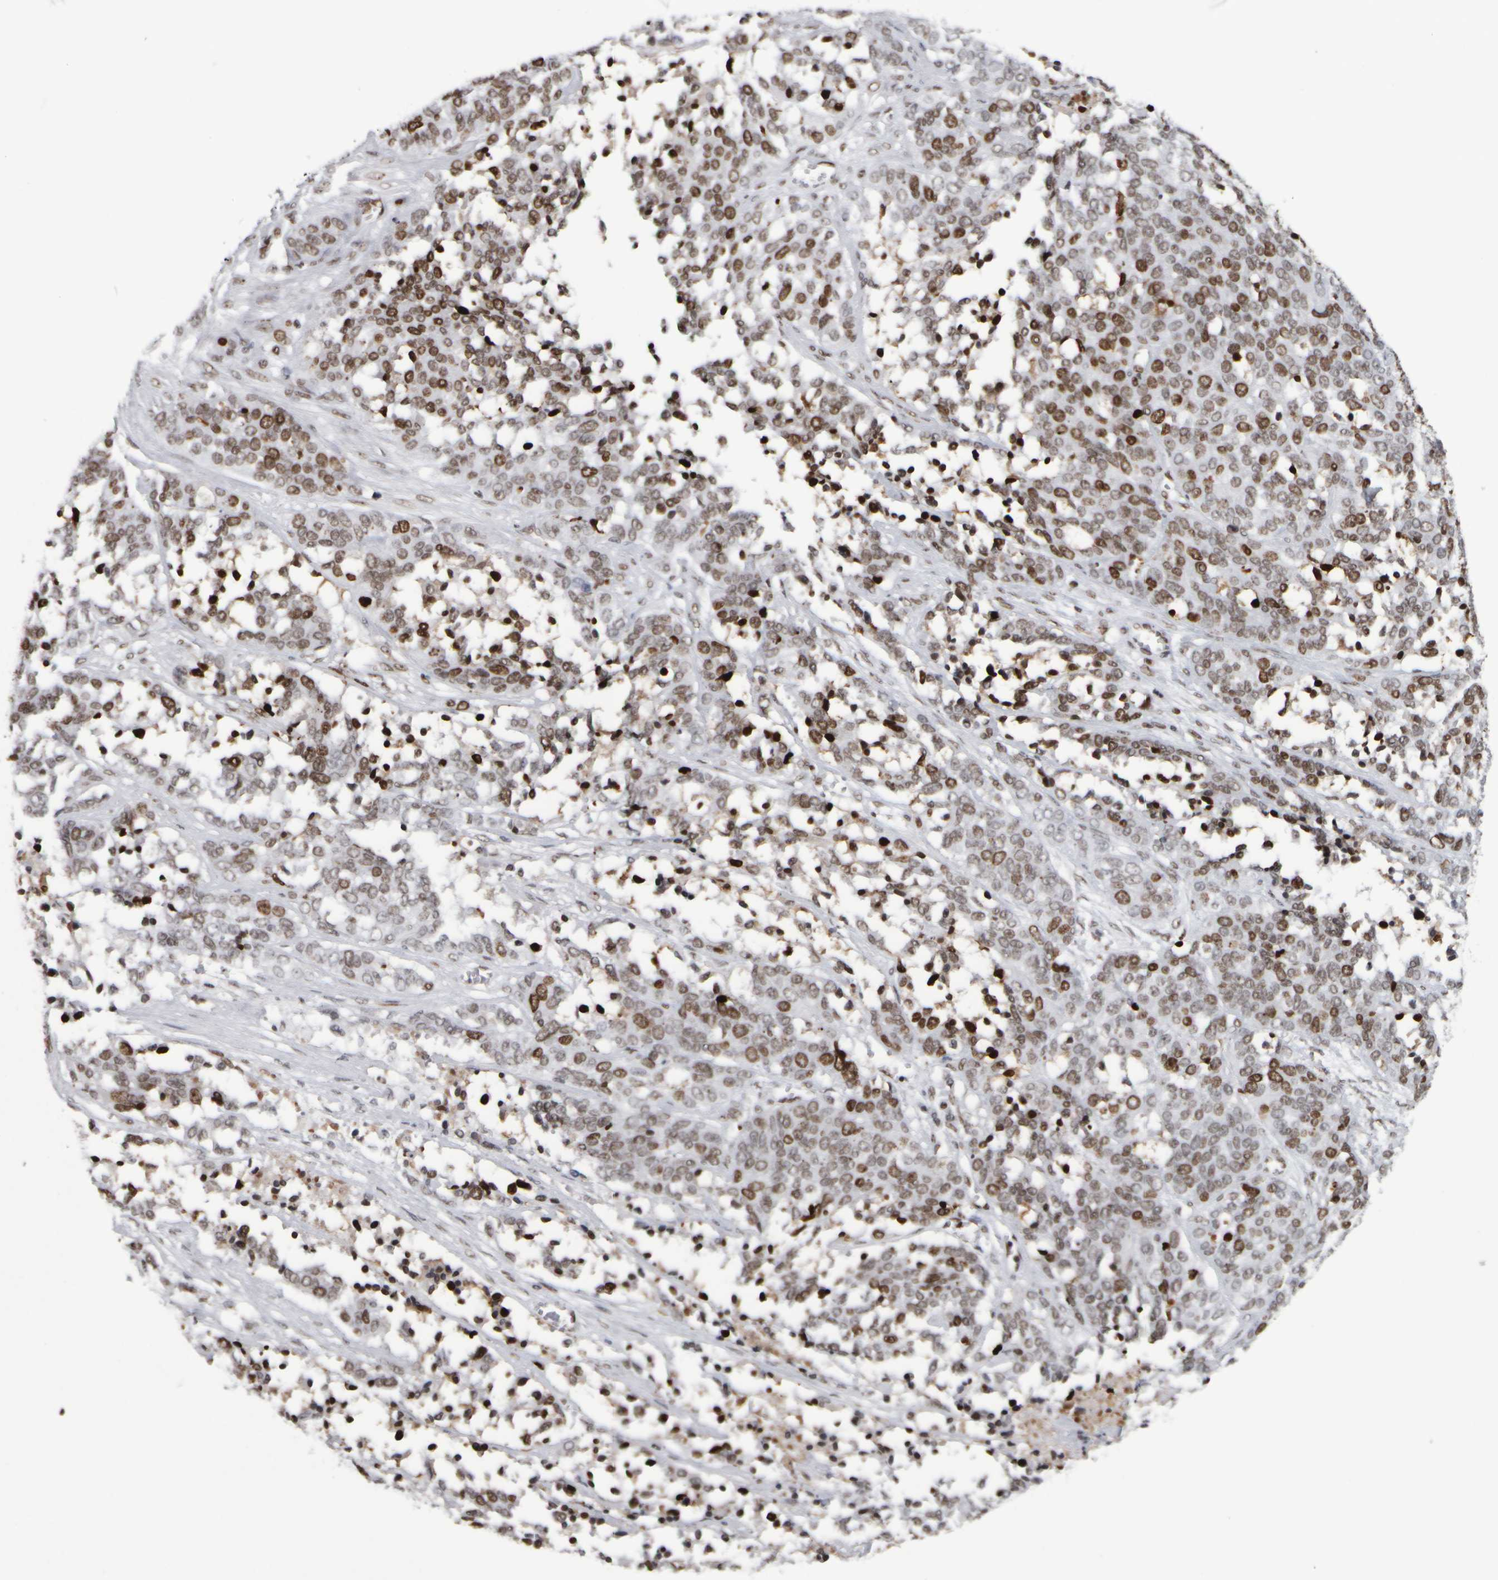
{"staining": {"intensity": "moderate", "quantity": ">75%", "location": "nuclear"}, "tissue": "ovarian cancer", "cell_type": "Tumor cells", "image_type": "cancer", "snomed": [{"axis": "morphology", "description": "Cystadenocarcinoma, serous, NOS"}, {"axis": "topography", "description": "Ovary"}], "caption": "This histopathology image exhibits immunohistochemistry staining of human ovarian serous cystadenocarcinoma, with medium moderate nuclear staining in approximately >75% of tumor cells.", "gene": "TOP2B", "patient": {"sex": "female", "age": 44}}